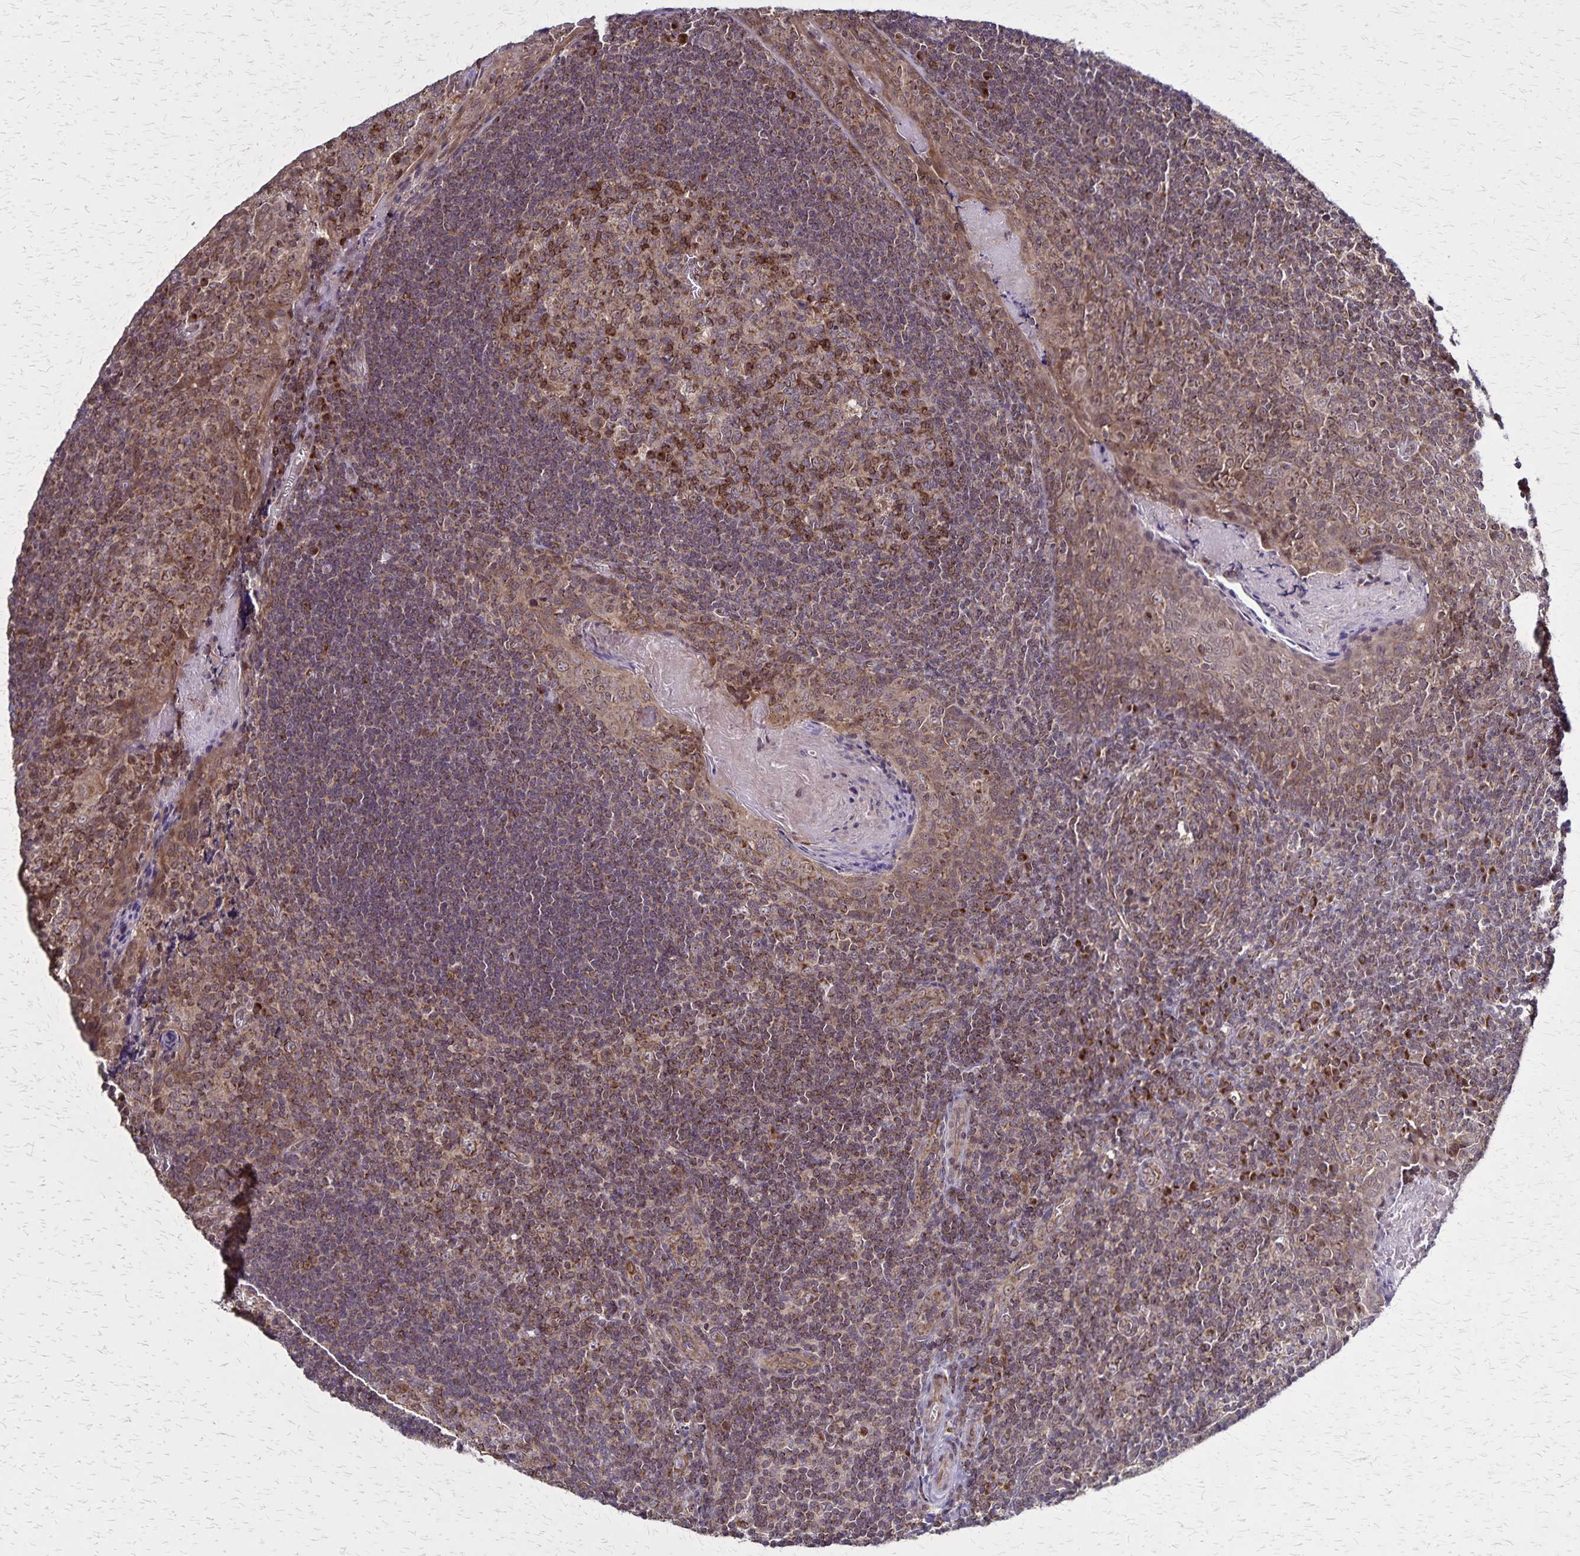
{"staining": {"intensity": "moderate", "quantity": ">75%", "location": "cytoplasmic/membranous"}, "tissue": "tonsil", "cell_type": "Germinal center cells", "image_type": "normal", "snomed": [{"axis": "morphology", "description": "Normal tissue, NOS"}, {"axis": "morphology", "description": "Inflammation, NOS"}, {"axis": "topography", "description": "Tonsil"}], "caption": "An immunohistochemistry (IHC) image of normal tissue is shown. Protein staining in brown shows moderate cytoplasmic/membranous positivity in tonsil within germinal center cells.", "gene": "NFS1", "patient": {"sex": "female", "age": 31}}